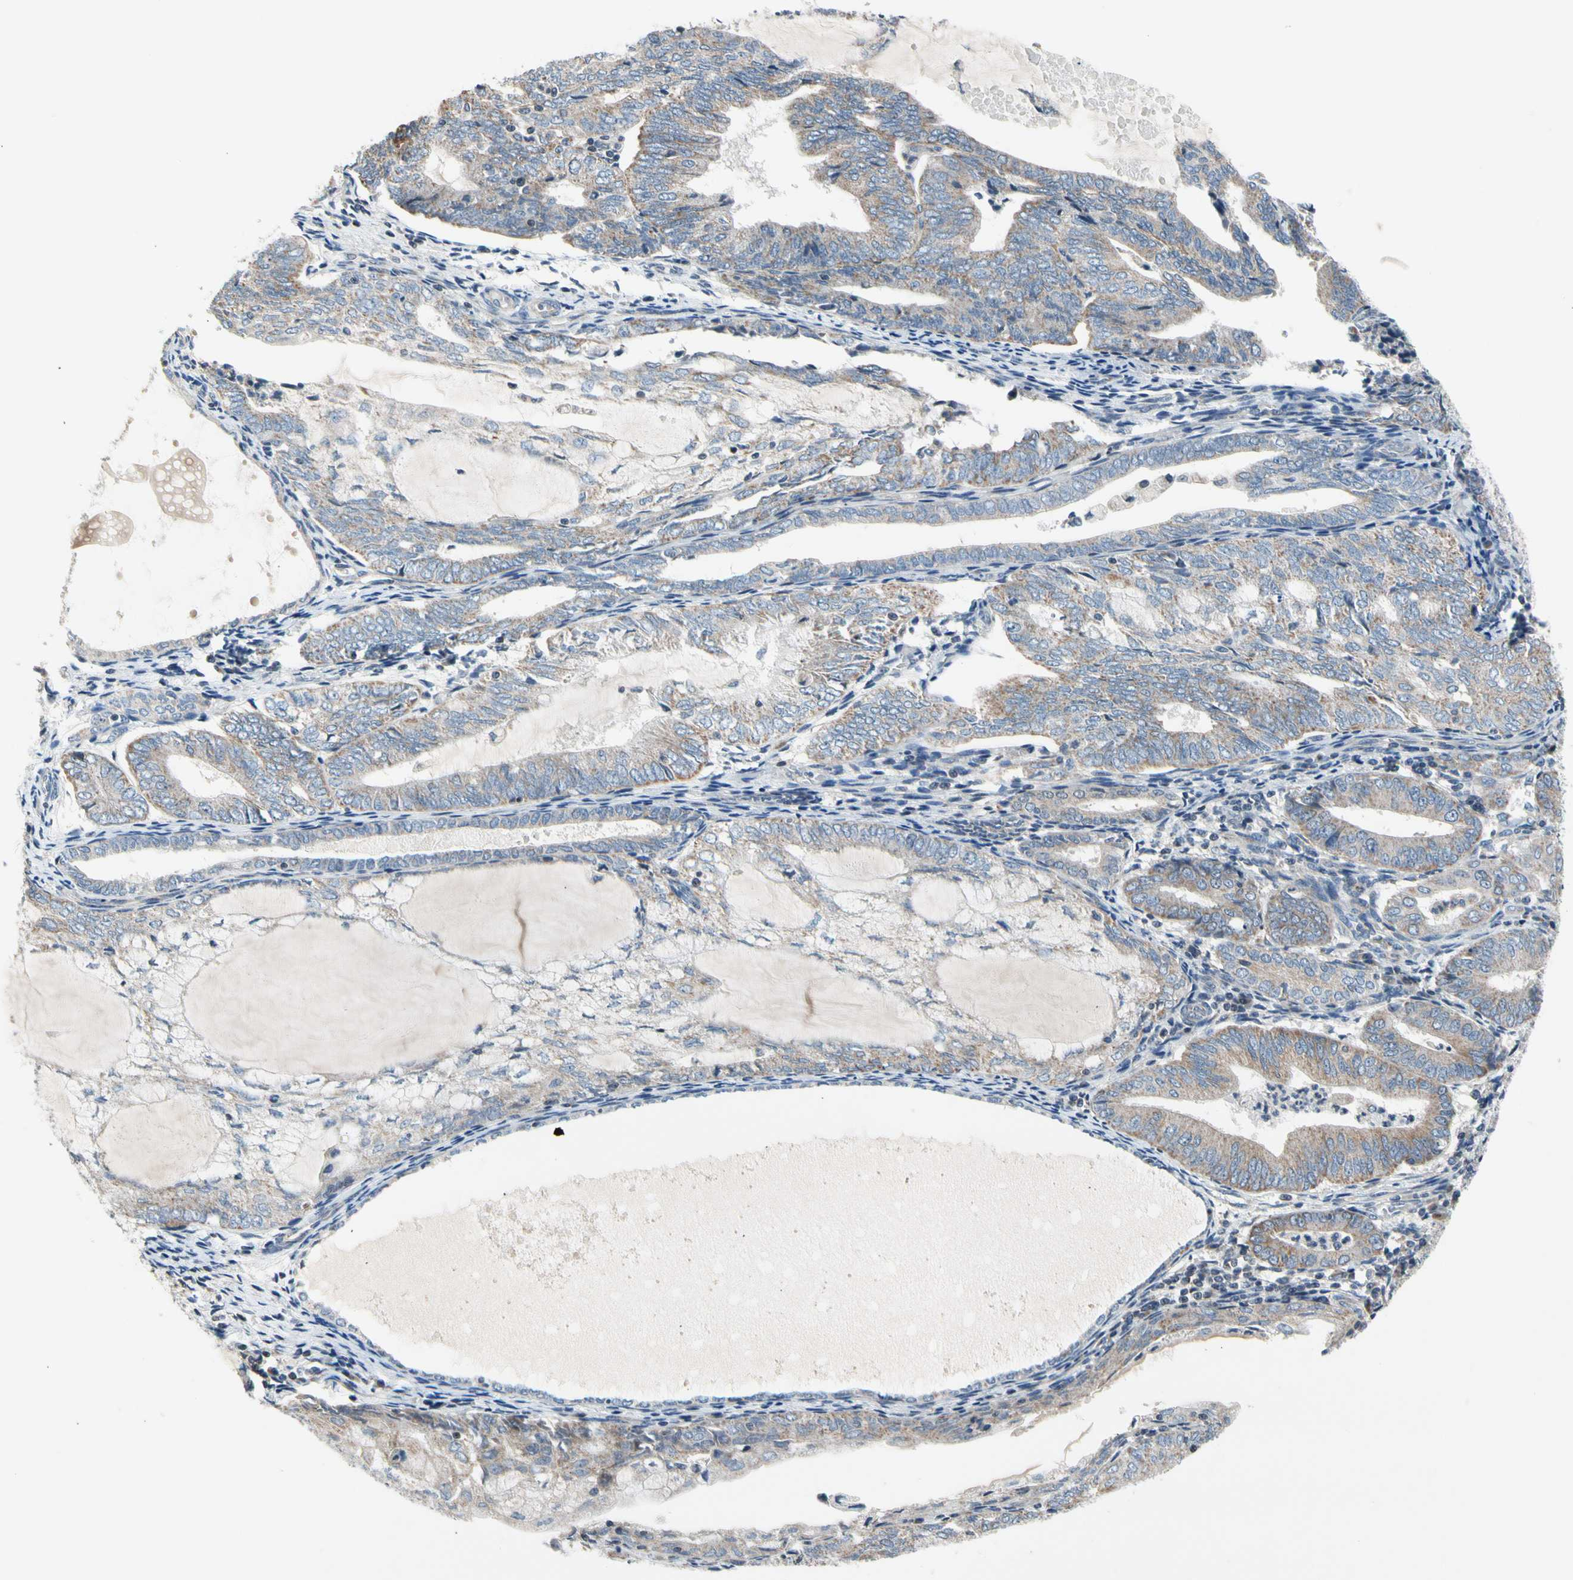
{"staining": {"intensity": "weak", "quantity": "25%-75%", "location": "cytoplasmic/membranous"}, "tissue": "endometrial cancer", "cell_type": "Tumor cells", "image_type": "cancer", "snomed": [{"axis": "morphology", "description": "Adenocarcinoma, NOS"}, {"axis": "topography", "description": "Endometrium"}], "caption": "Protein staining demonstrates weak cytoplasmic/membranous expression in approximately 25%-75% of tumor cells in endometrial cancer (adenocarcinoma).", "gene": "SOX30", "patient": {"sex": "female", "age": 81}}